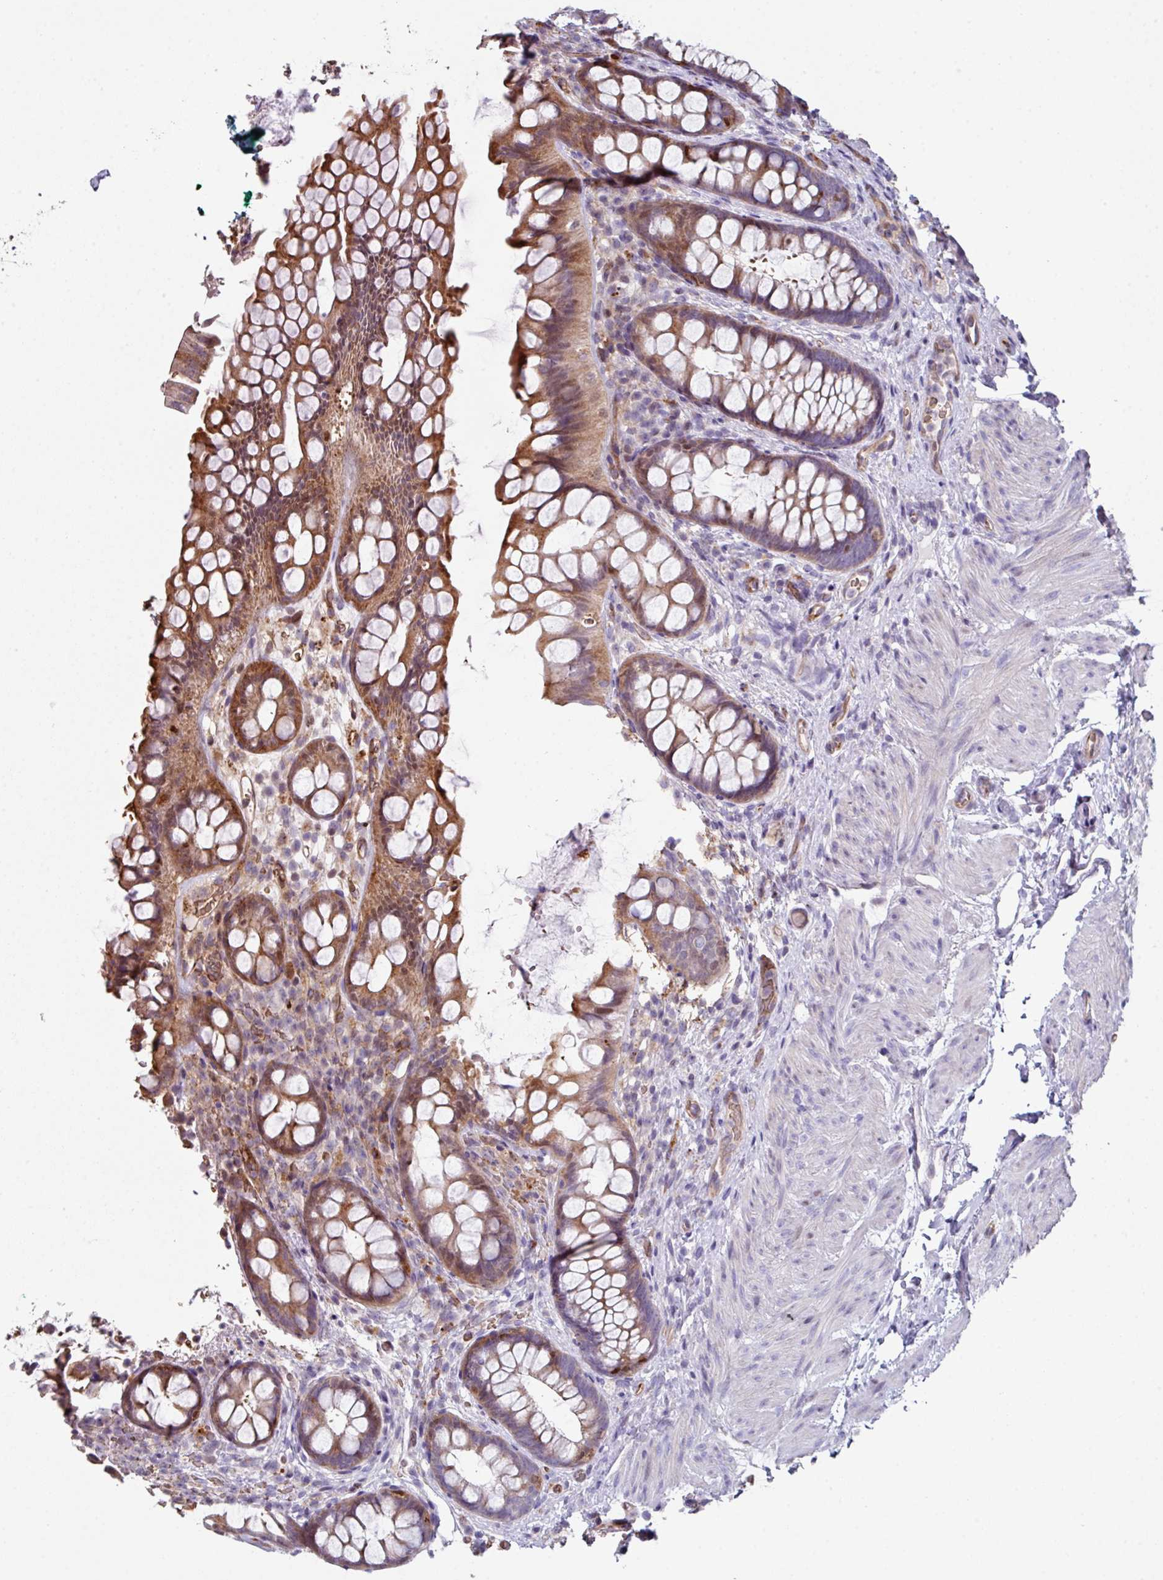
{"staining": {"intensity": "moderate", "quantity": ">75%", "location": "cytoplasmic/membranous"}, "tissue": "rectum", "cell_type": "Glandular cells", "image_type": "normal", "snomed": [{"axis": "morphology", "description": "Normal tissue, NOS"}, {"axis": "topography", "description": "Rectum"}, {"axis": "topography", "description": "Peripheral nerve tissue"}], "caption": "The histopathology image exhibits staining of normal rectum, revealing moderate cytoplasmic/membranous protein positivity (brown color) within glandular cells. The protein of interest is stained brown, and the nuclei are stained in blue (DAB (3,3'-diaminobenzidine) IHC with brightfield microscopy, high magnification).", "gene": "ANO9", "patient": {"sex": "female", "age": 69}}